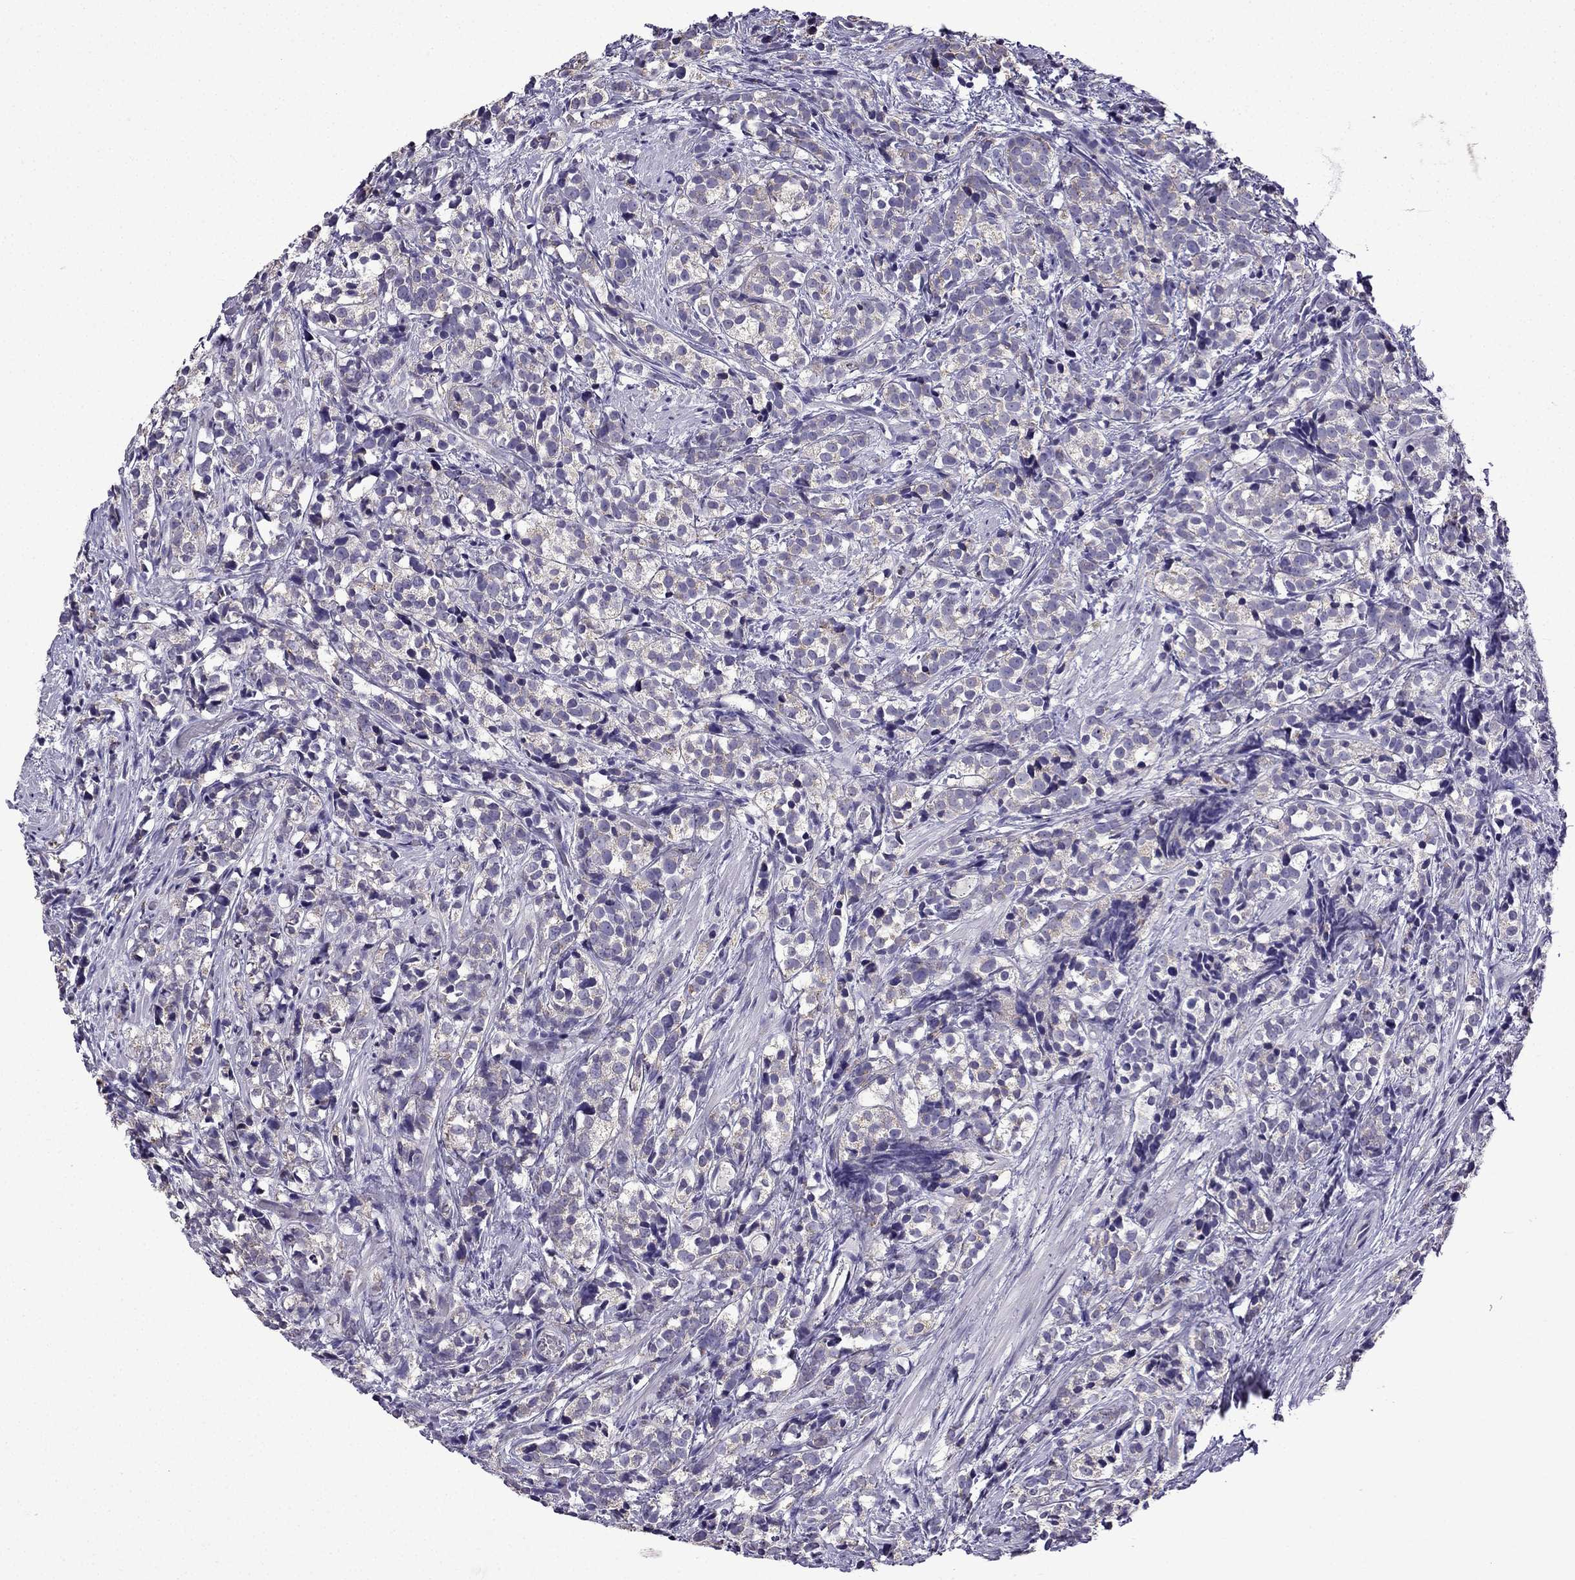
{"staining": {"intensity": "negative", "quantity": "none", "location": "none"}, "tissue": "prostate cancer", "cell_type": "Tumor cells", "image_type": "cancer", "snomed": [{"axis": "morphology", "description": "Adenocarcinoma, High grade"}, {"axis": "topography", "description": "Prostate"}], "caption": "Tumor cells are negative for brown protein staining in prostate cancer (high-grade adenocarcinoma).", "gene": "TTN", "patient": {"sex": "male", "age": 53}}